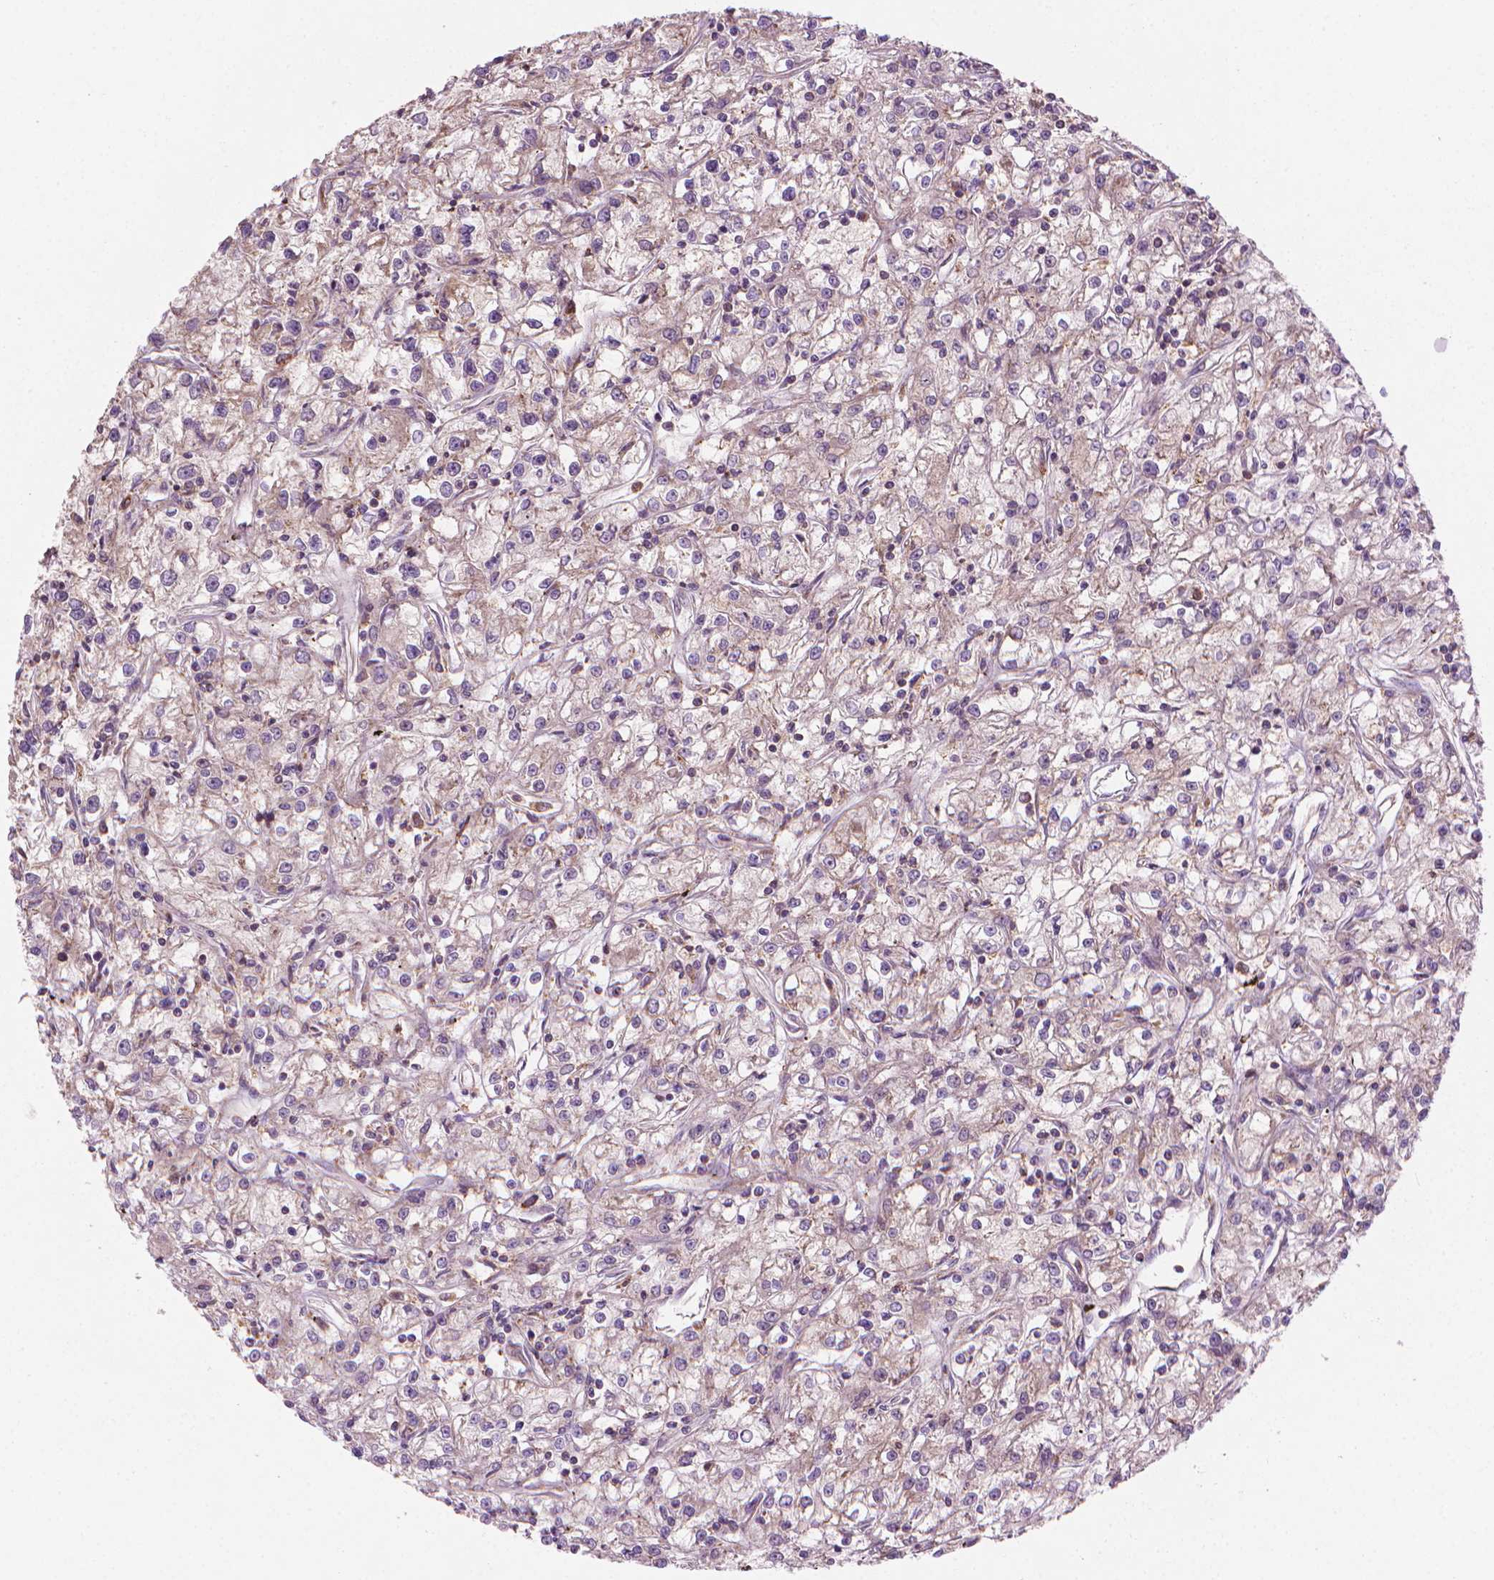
{"staining": {"intensity": "moderate", "quantity": ">75%", "location": "cytoplasmic/membranous"}, "tissue": "renal cancer", "cell_type": "Tumor cells", "image_type": "cancer", "snomed": [{"axis": "morphology", "description": "Adenocarcinoma, NOS"}, {"axis": "topography", "description": "Kidney"}], "caption": "Renal cancer (adenocarcinoma) stained for a protein (brown) reveals moderate cytoplasmic/membranous positive staining in approximately >75% of tumor cells.", "gene": "VARS2", "patient": {"sex": "female", "age": 59}}